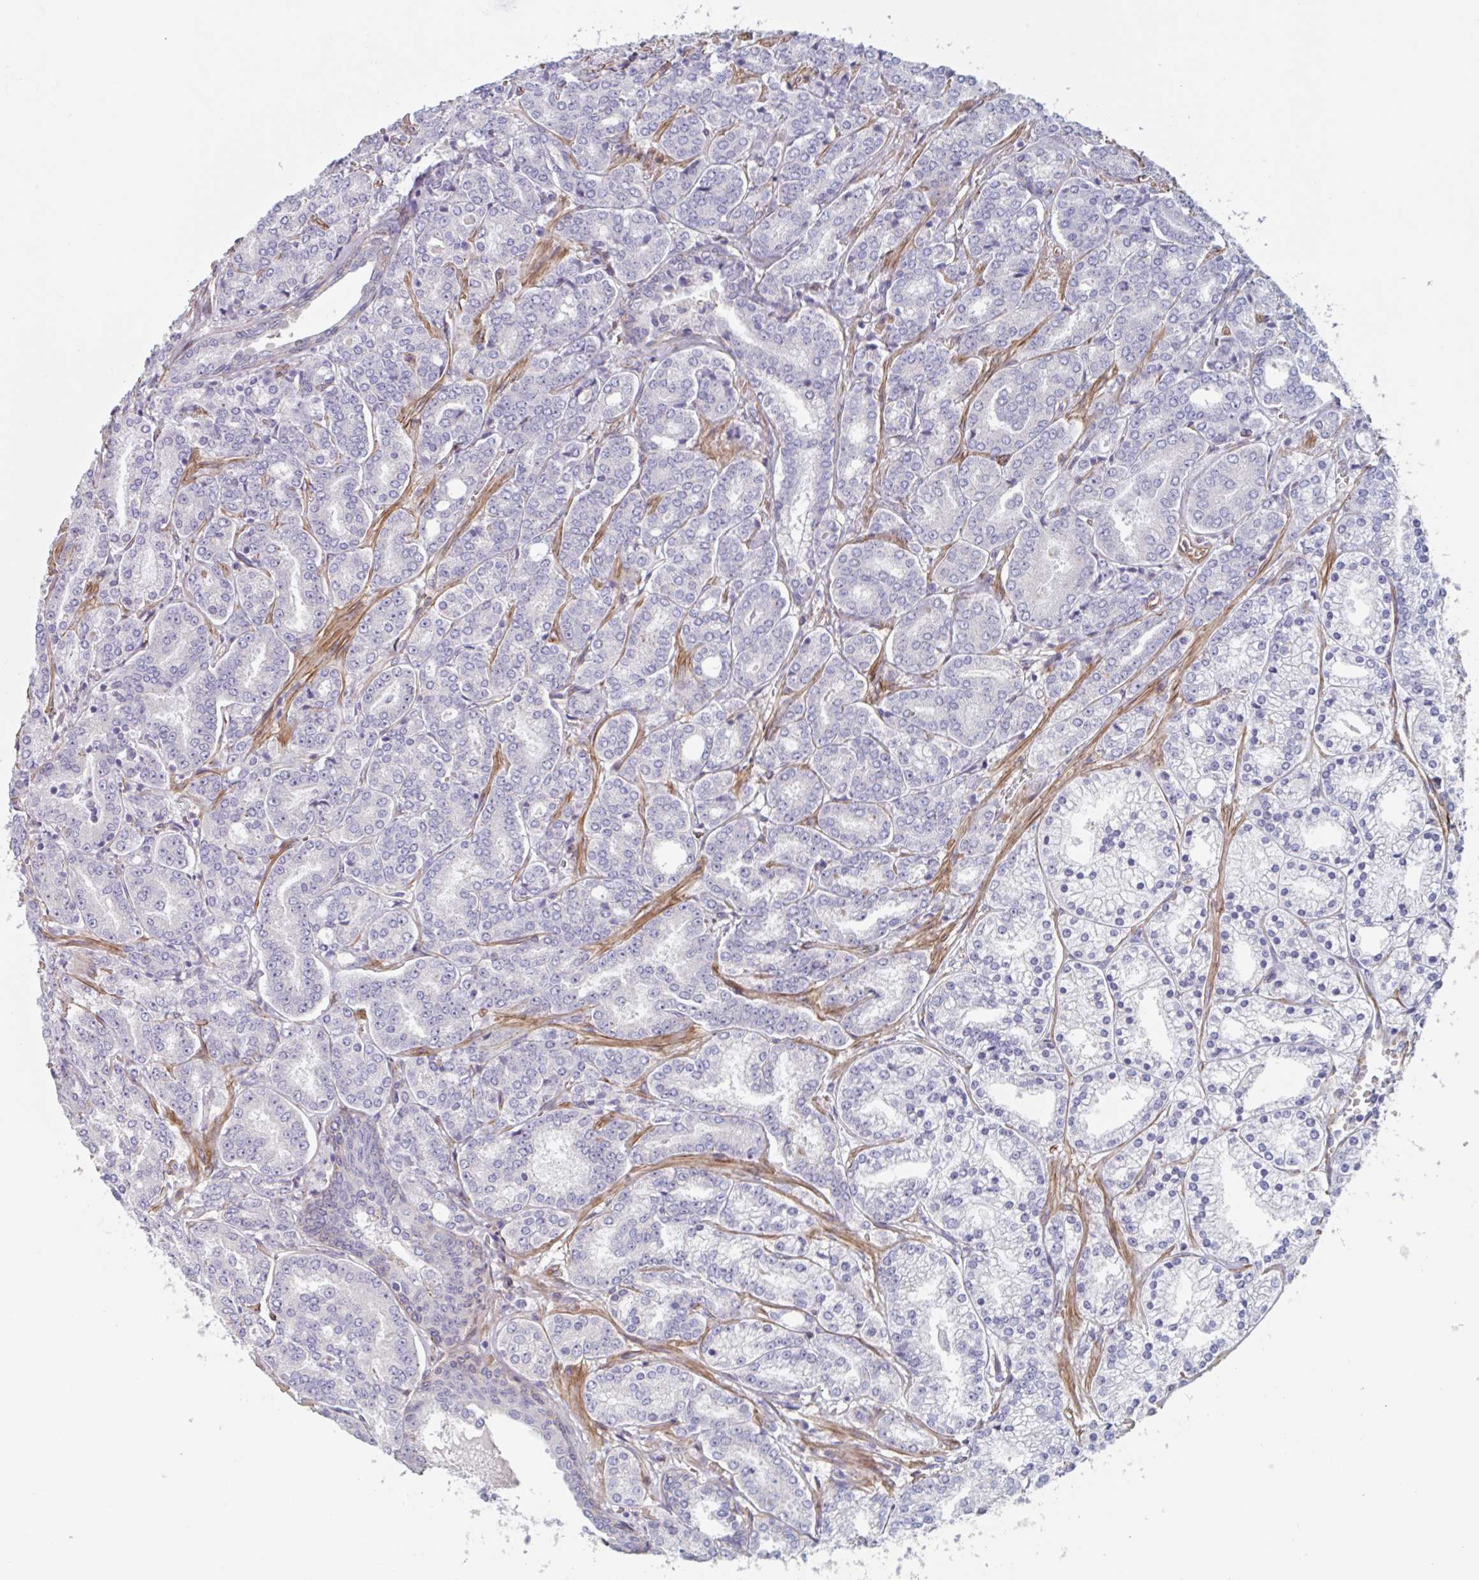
{"staining": {"intensity": "negative", "quantity": "none", "location": "none"}, "tissue": "prostate cancer", "cell_type": "Tumor cells", "image_type": "cancer", "snomed": [{"axis": "morphology", "description": "Adenocarcinoma, High grade"}, {"axis": "topography", "description": "Prostate"}], "caption": "IHC of adenocarcinoma (high-grade) (prostate) demonstrates no staining in tumor cells.", "gene": "CITED4", "patient": {"sex": "male", "age": 72}}